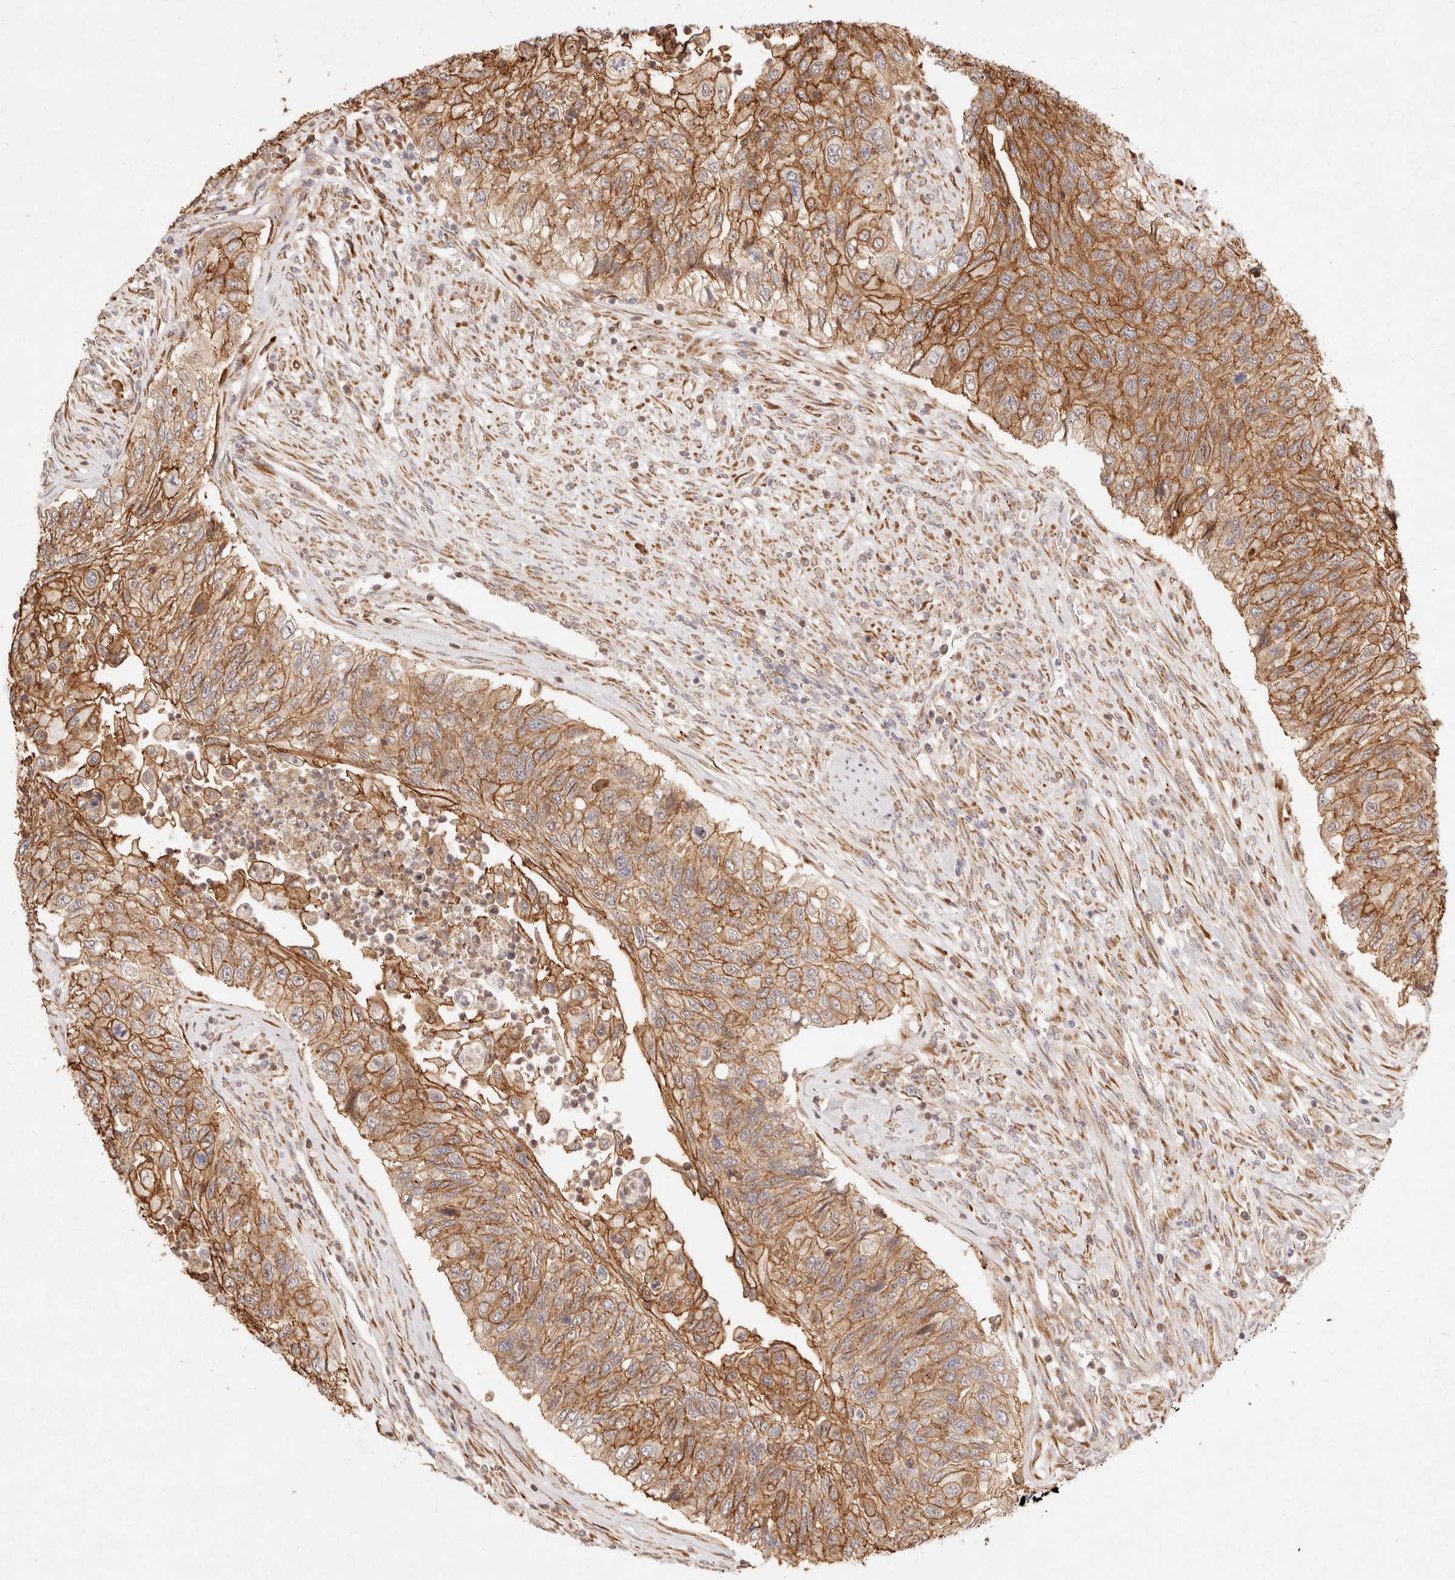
{"staining": {"intensity": "strong", "quantity": ">75%", "location": "cytoplasmic/membranous"}, "tissue": "urothelial cancer", "cell_type": "Tumor cells", "image_type": "cancer", "snomed": [{"axis": "morphology", "description": "Urothelial carcinoma, High grade"}, {"axis": "topography", "description": "Urinary bladder"}], "caption": "Strong cytoplasmic/membranous expression is seen in approximately >75% of tumor cells in urothelial carcinoma (high-grade). Nuclei are stained in blue.", "gene": "C1orf127", "patient": {"sex": "female", "age": 60}}